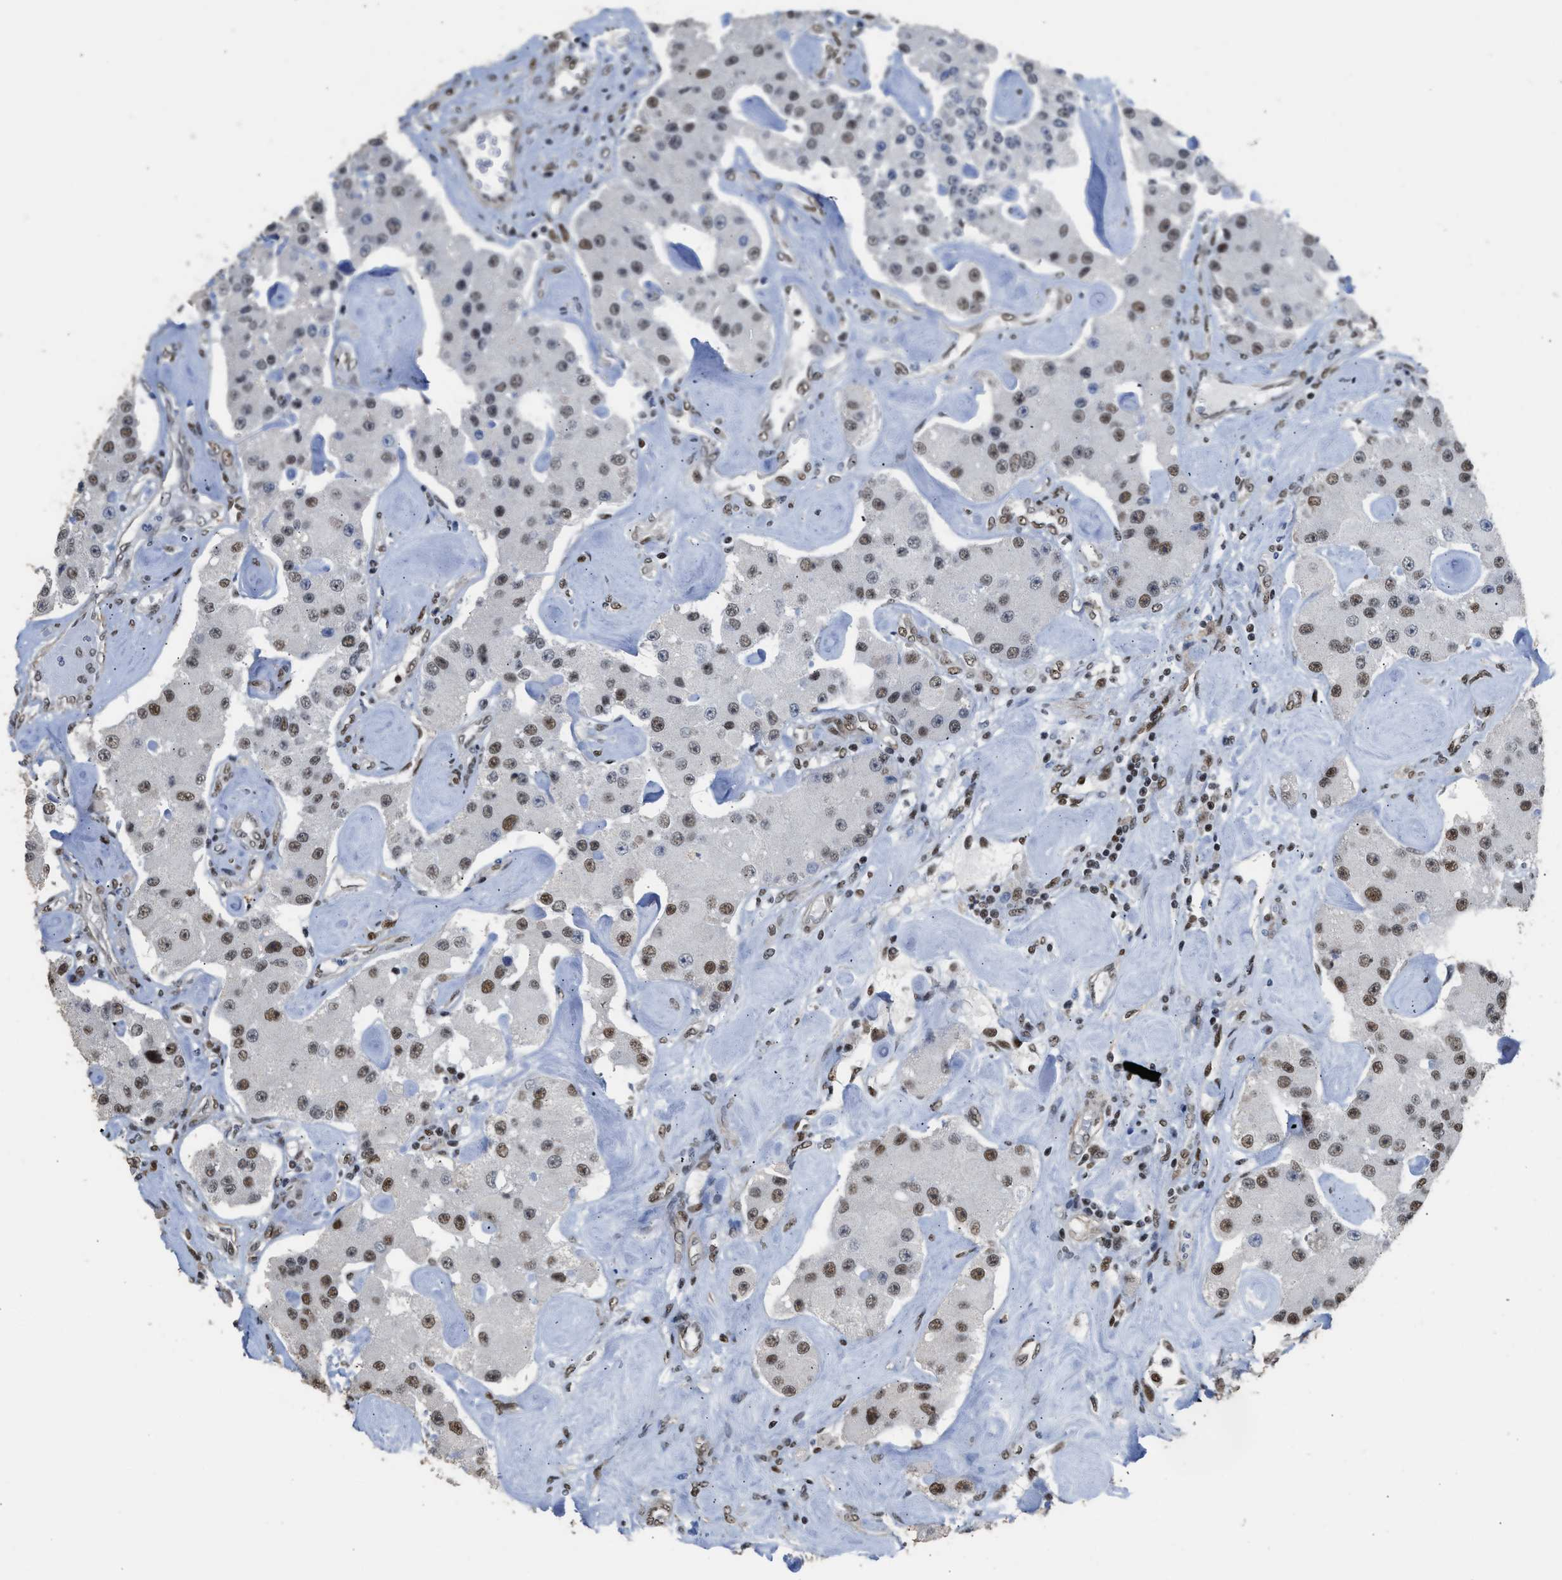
{"staining": {"intensity": "moderate", "quantity": ">75%", "location": "nuclear"}, "tissue": "carcinoid", "cell_type": "Tumor cells", "image_type": "cancer", "snomed": [{"axis": "morphology", "description": "Carcinoid, malignant, NOS"}, {"axis": "topography", "description": "Pancreas"}], "caption": "Immunohistochemistry (IHC) photomicrograph of neoplastic tissue: carcinoid stained using IHC displays medium levels of moderate protein expression localized specifically in the nuclear of tumor cells, appearing as a nuclear brown color.", "gene": "SCAF4", "patient": {"sex": "male", "age": 41}}